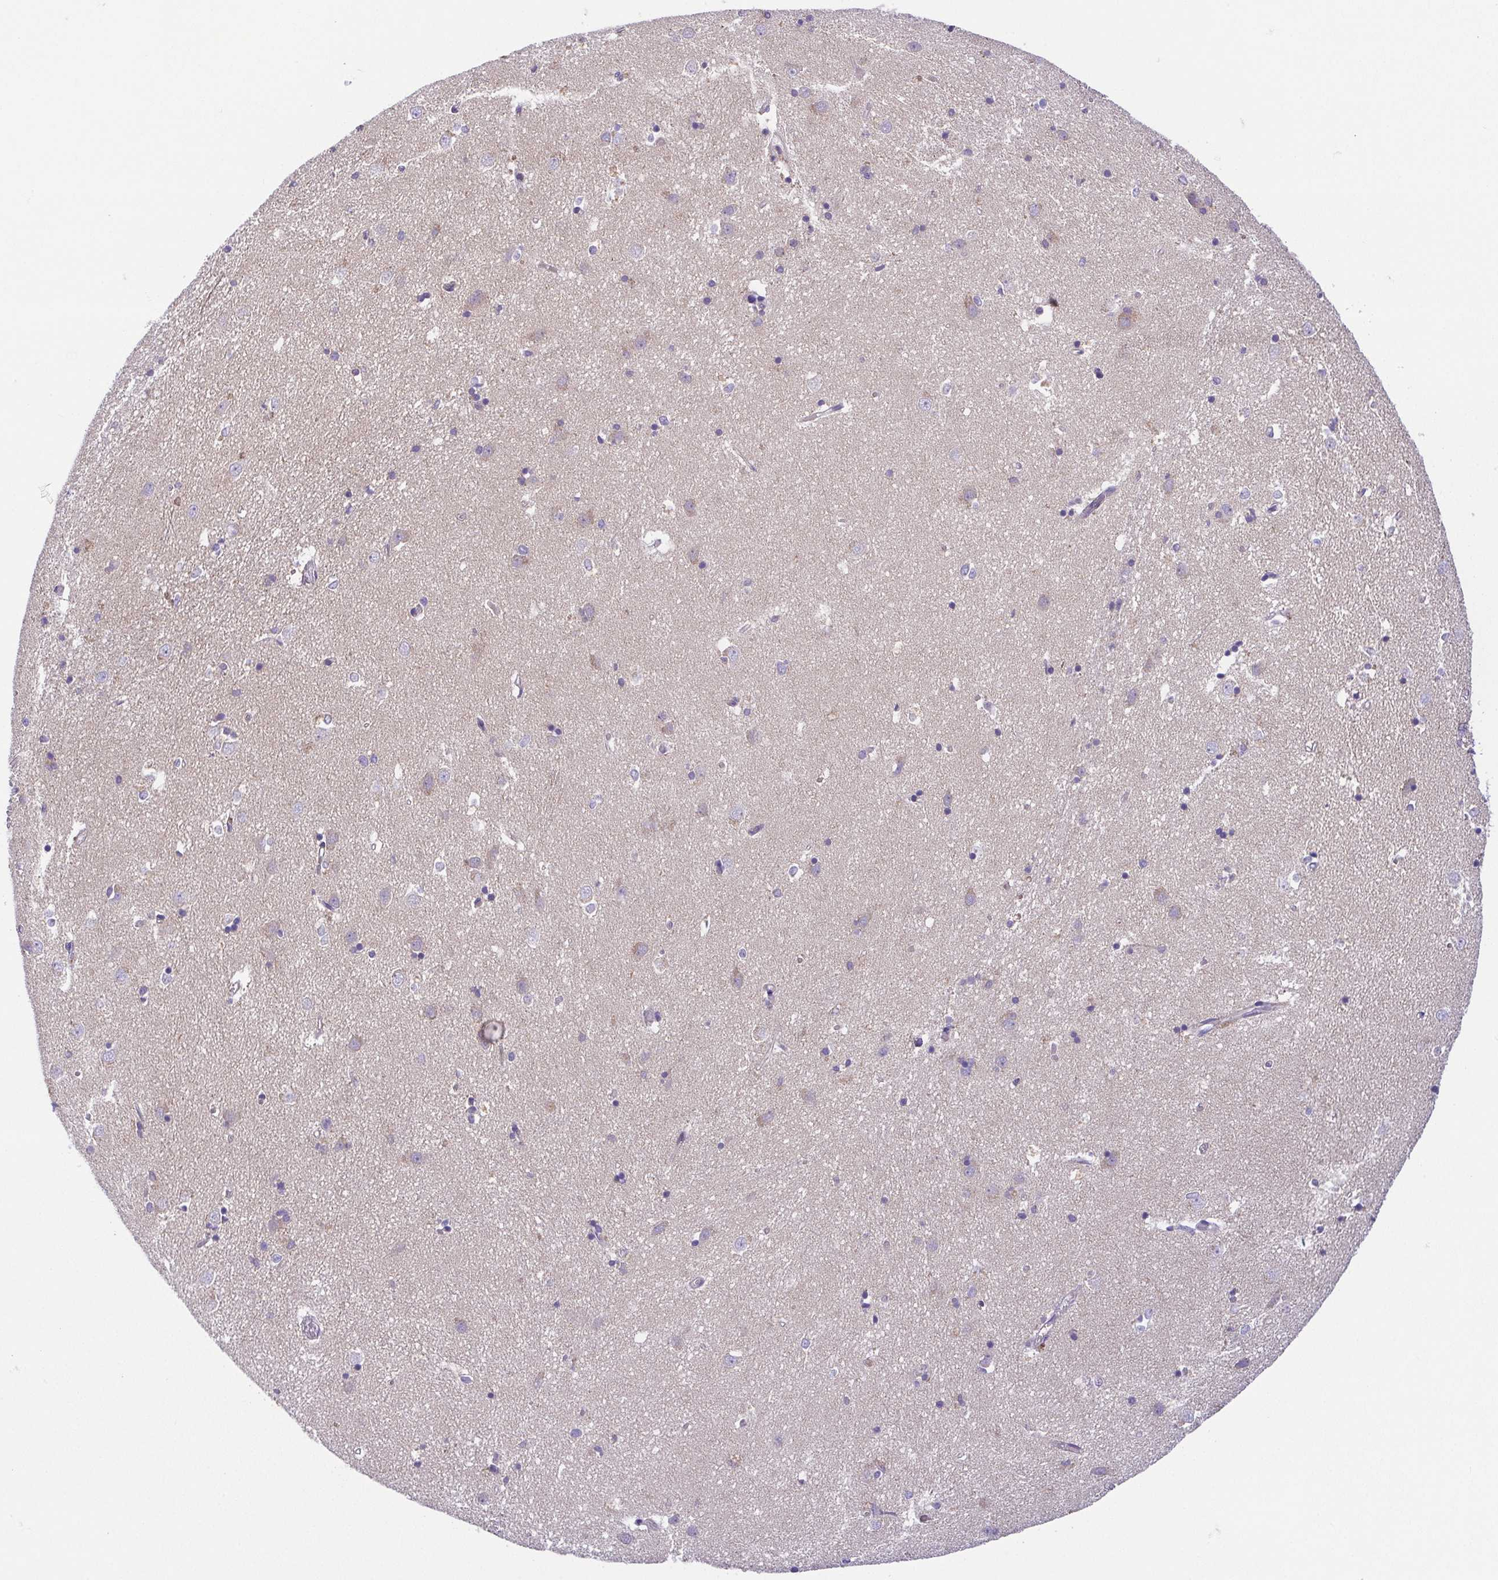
{"staining": {"intensity": "negative", "quantity": "none", "location": "none"}, "tissue": "caudate", "cell_type": "Glial cells", "image_type": "normal", "snomed": [{"axis": "morphology", "description": "Normal tissue, NOS"}, {"axis": "topography", "description": "Lateral ventricle wall"}], "caption": "DAB immunohistochemical staining of normal caudate shows no significant expression in glial cells.", "gene": "SLC13A1", "patient": {"sex": "male", "age": 54}}